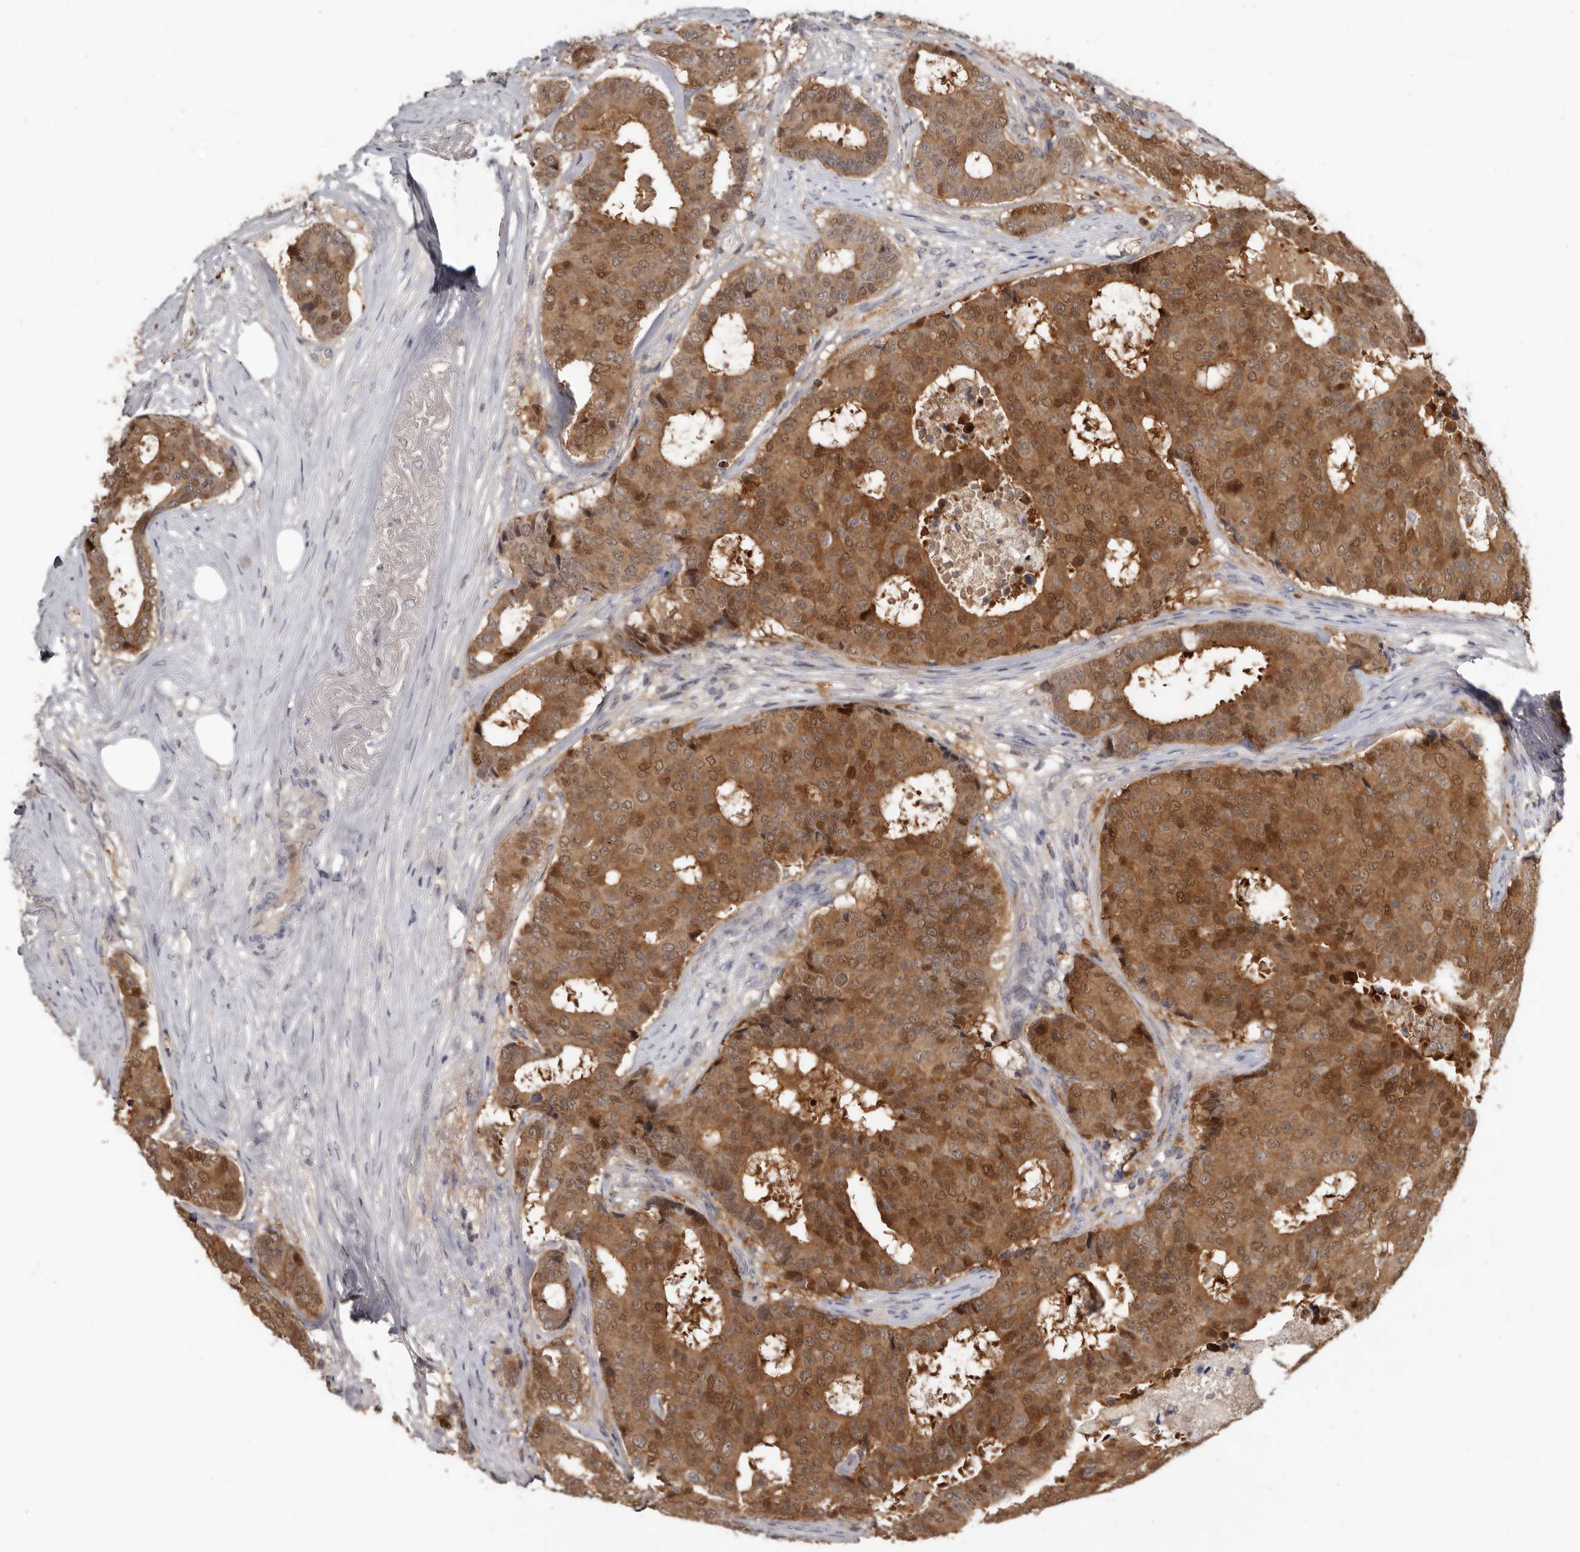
{"staining": {"intensity": "moderate", "quantity": ">75%", "location": "cytoplasmic/membranous,nuclear"}, "tissue": "breast cancer", "cell_type": "Tumor cells", "image_type": "cancer", "snomed": [{"axis": "morphology", "description": "Duct carcinoma"}, {"axis": "topography", "description": "Breast"}], "caption": "Infiltrating ductal carcinoma (breast) was stained to show a protein in brown. There is medium levels of moderate cytoplasmic/membranous and nuclear expression in about >75% of tumor cells.", "gene": "RBKS", "patient": {"sex": "female", "age": 75}}